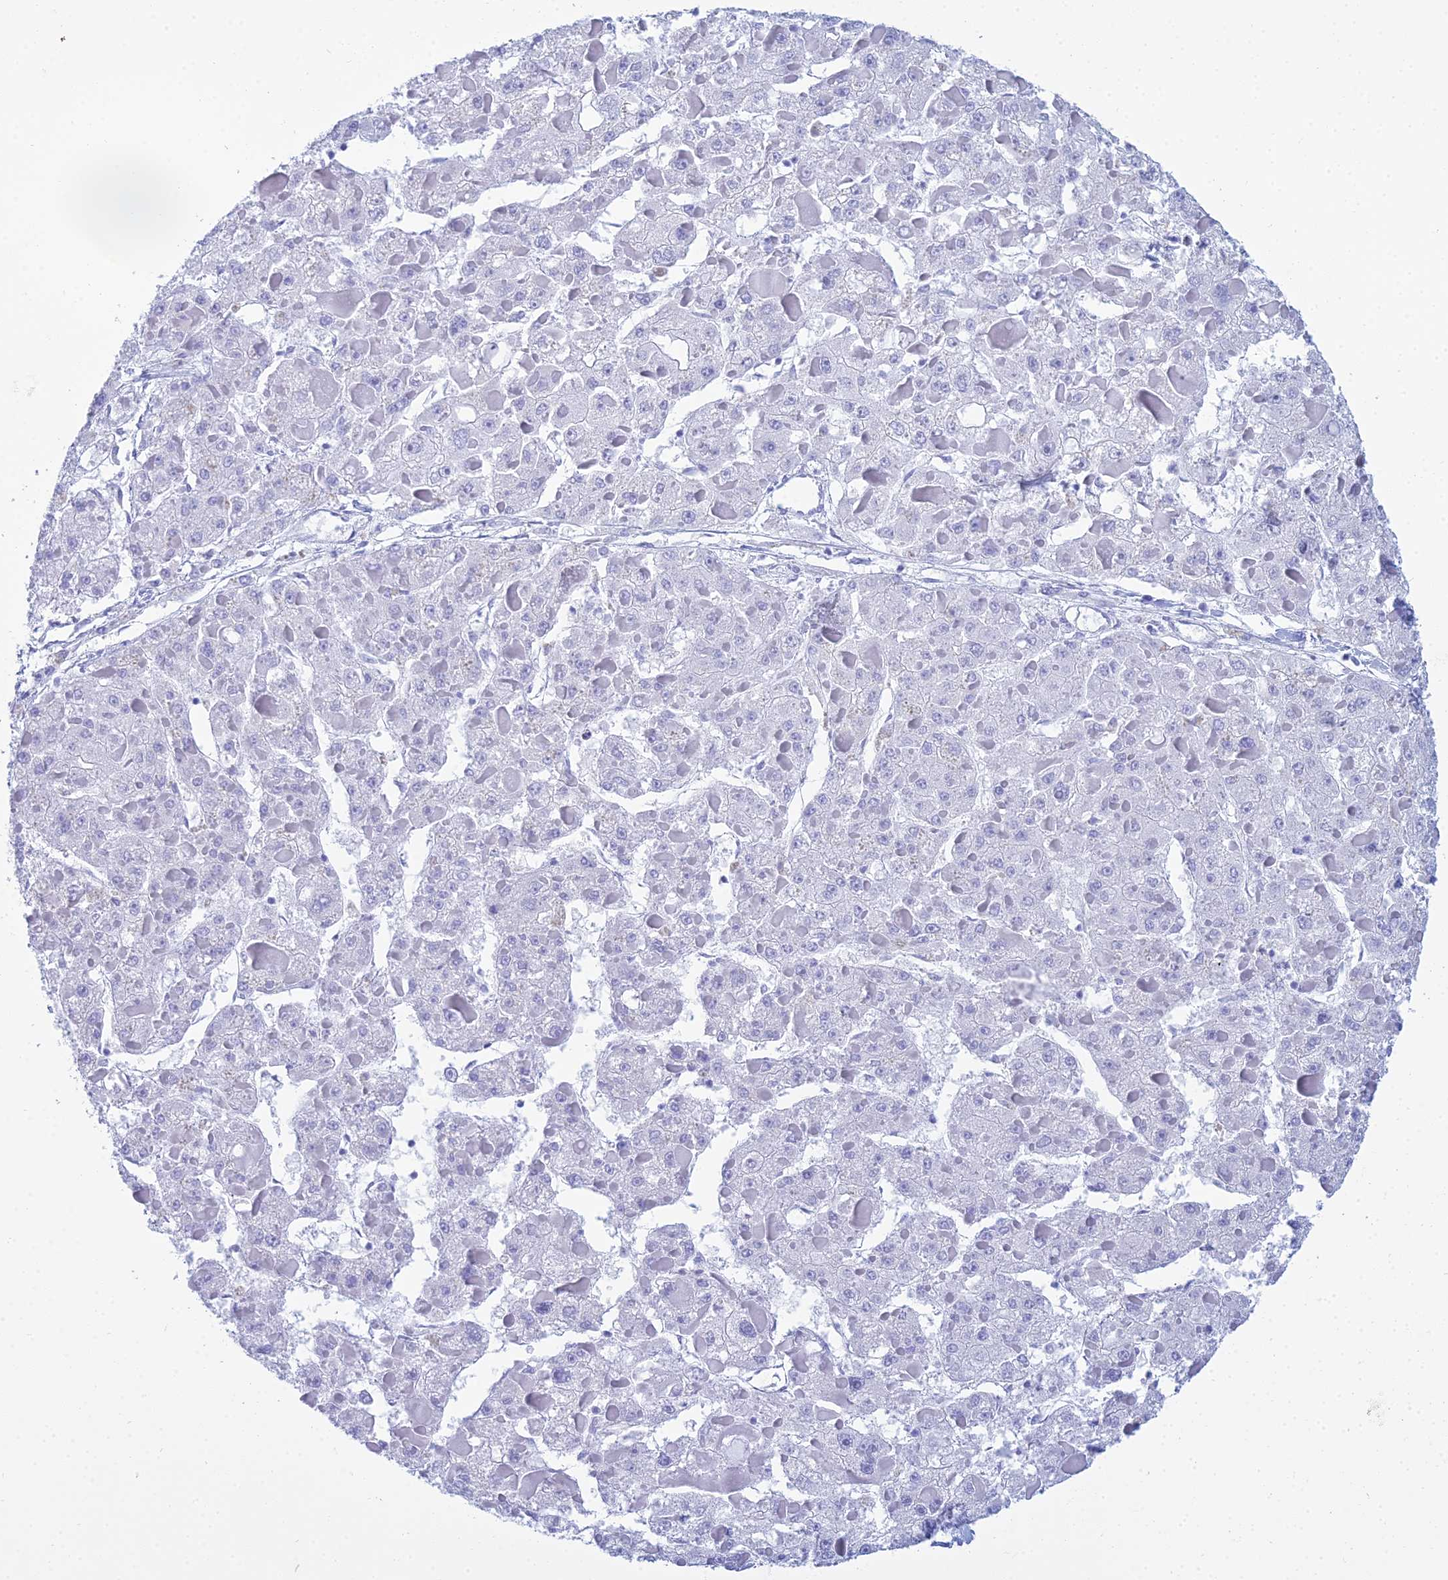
{"staining": {"intensity": "negative", "quantity": "none", "location": "none"}, "tissue": "liver cancer", "cell_type": "Tumor cells", "image_type": "cancer", "snomed": [{"axis": "morphology", "description": "Carcinoma, Hepatocellular, NOS"}, {"axis": "topography", "description": "Liver"}], "caption": "Human liver cancer stained for a protein using immunohistochemistry exhibits no positivity in tumor cells.", "gene": "PATE4", "patient": {"sex": "female", "age": 73}}